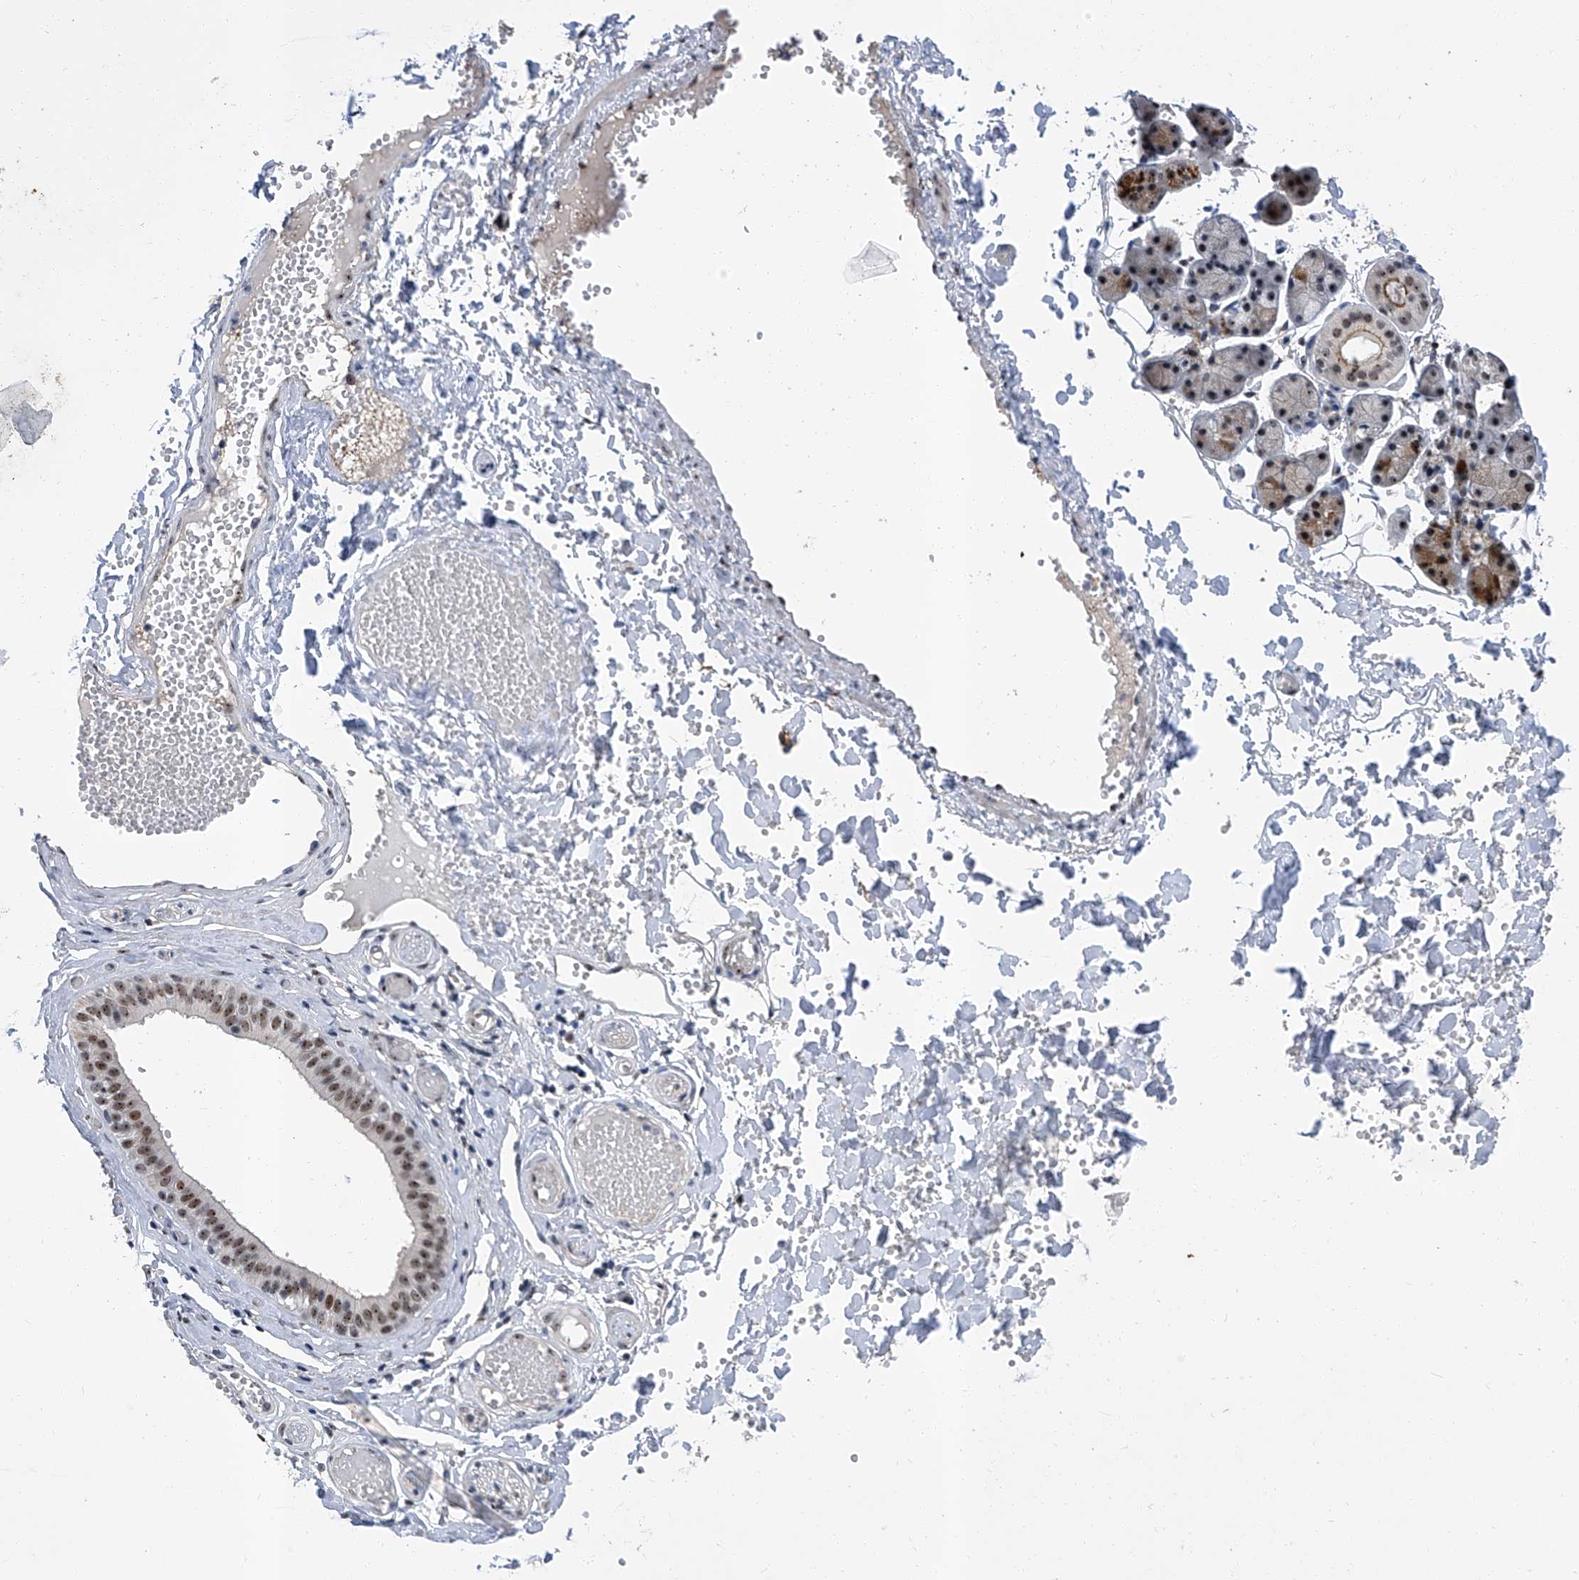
{"staining": {"intensity": "strong", "quantity": "<25%", "location": "cytoplasmic/membranous,nuclear"}, "tissue": "salivary gland", "cell_type": "Glandular cells", "image_type": "normal", "snomed": [{"axis": "morphology", "description": "Normal tissue, NOS"}, {"axis": "topography", "description": "Salivary gland"}], "caption": "This is a histology image of immunohistochemistry staining of benign salivary gland, which shows strong expression in the cytoplasmic/membranous,nuclear of glandular cells.", "gene": "CMTR1", "patient": {"sex": "female", "age": 33}}